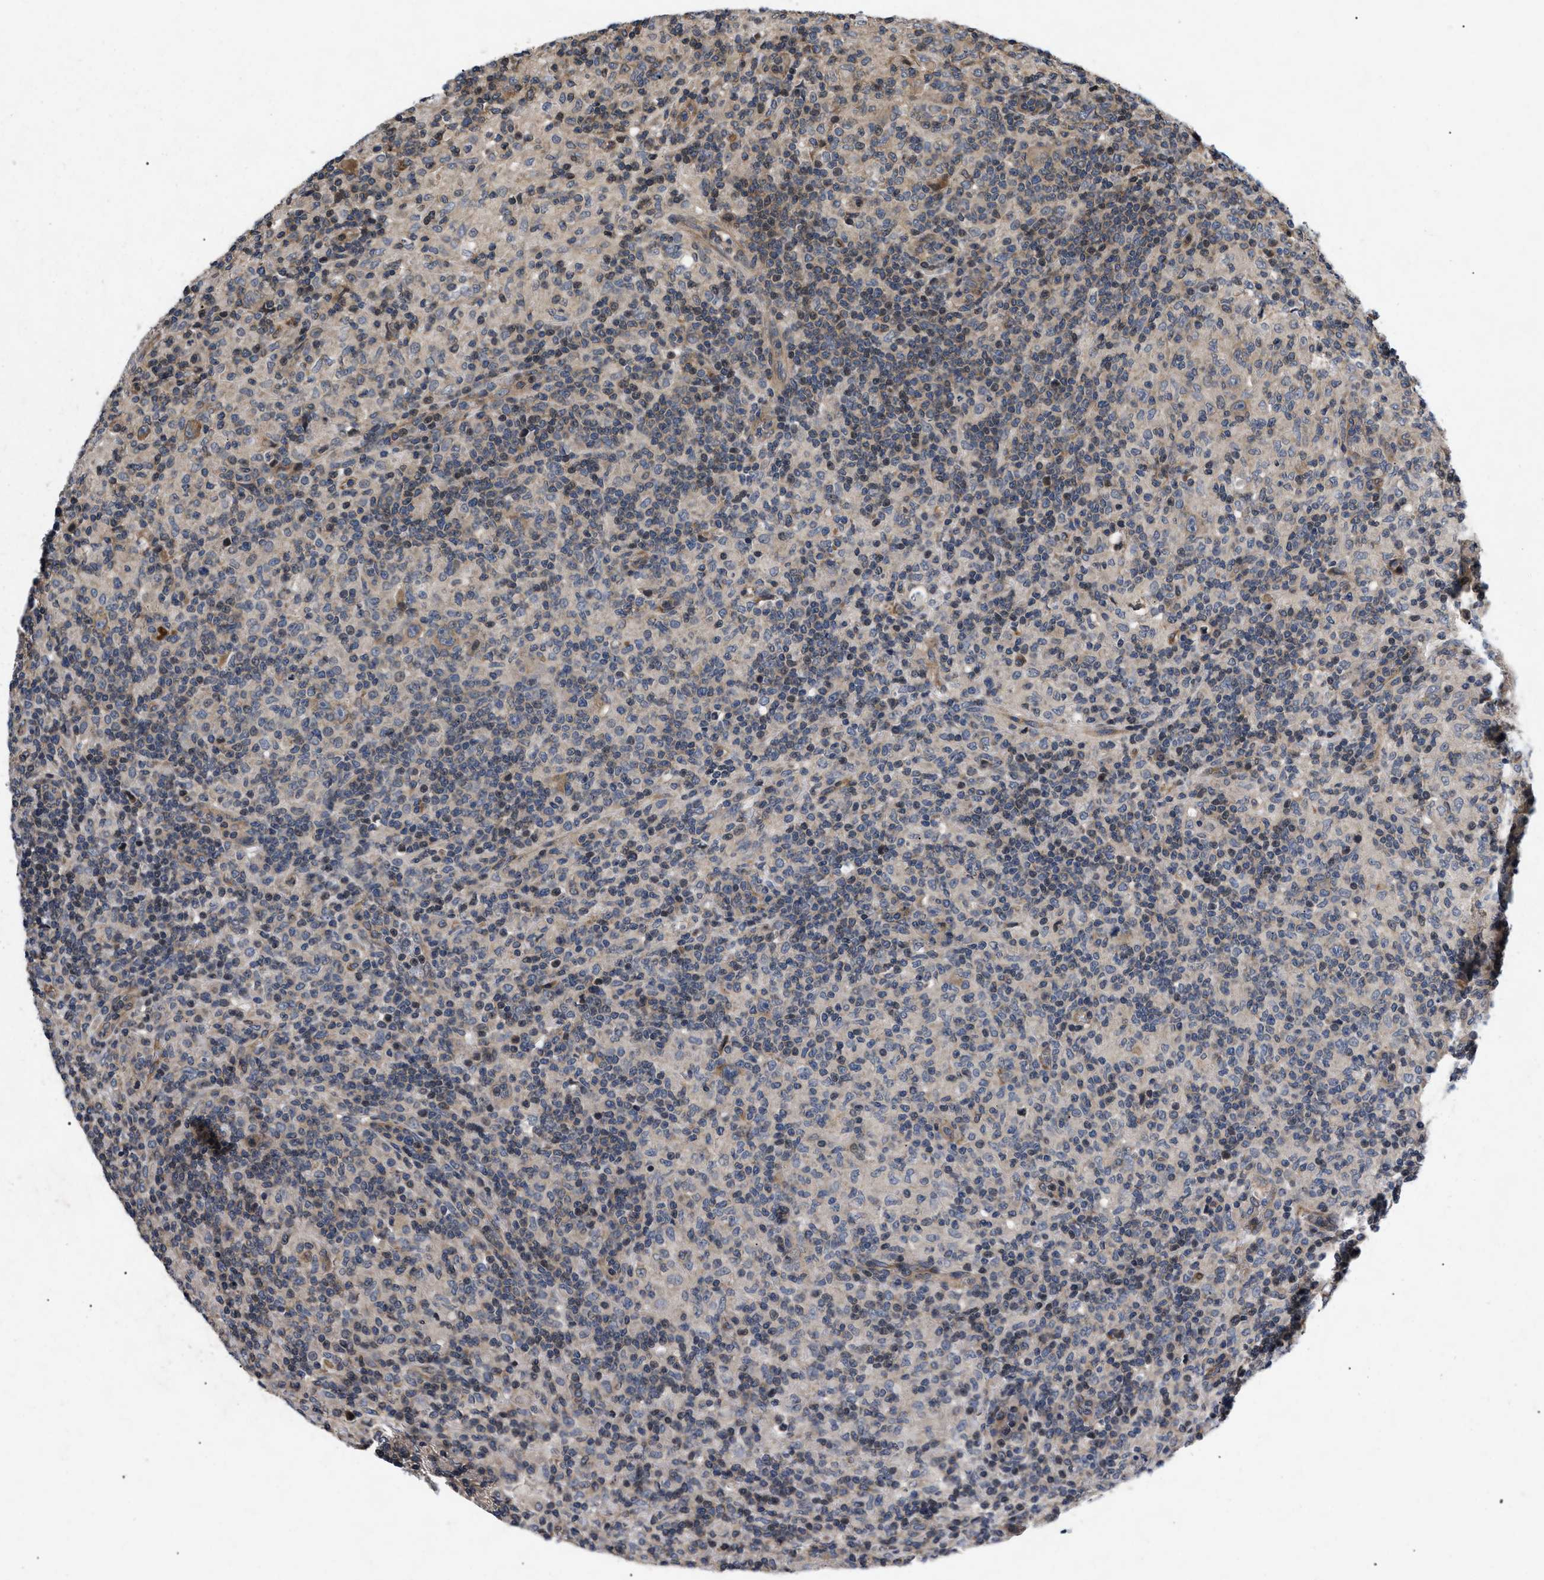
{"staining": {"intensity": "moderate", "quantity": ">75%", "location": "cytoplasmic/membranous"}, "tissue": "lymphoma", "cell_type": "Tumor cells", "image_type": "cancer", "snomed": [{"axis": "morphology", "description": "Hodgkin's disease, NOS"}, {"axis": "topography", "description": "Lymph node"}], "caption": "This micrograph shows immunohistochemistry staining of Hodgkin's disease, with medium moderate cytoplasmic/membranous staining in about >75% of tumor cells.", "gene": "HMGCR", "patient": {"sex": "male", "age": 70}}